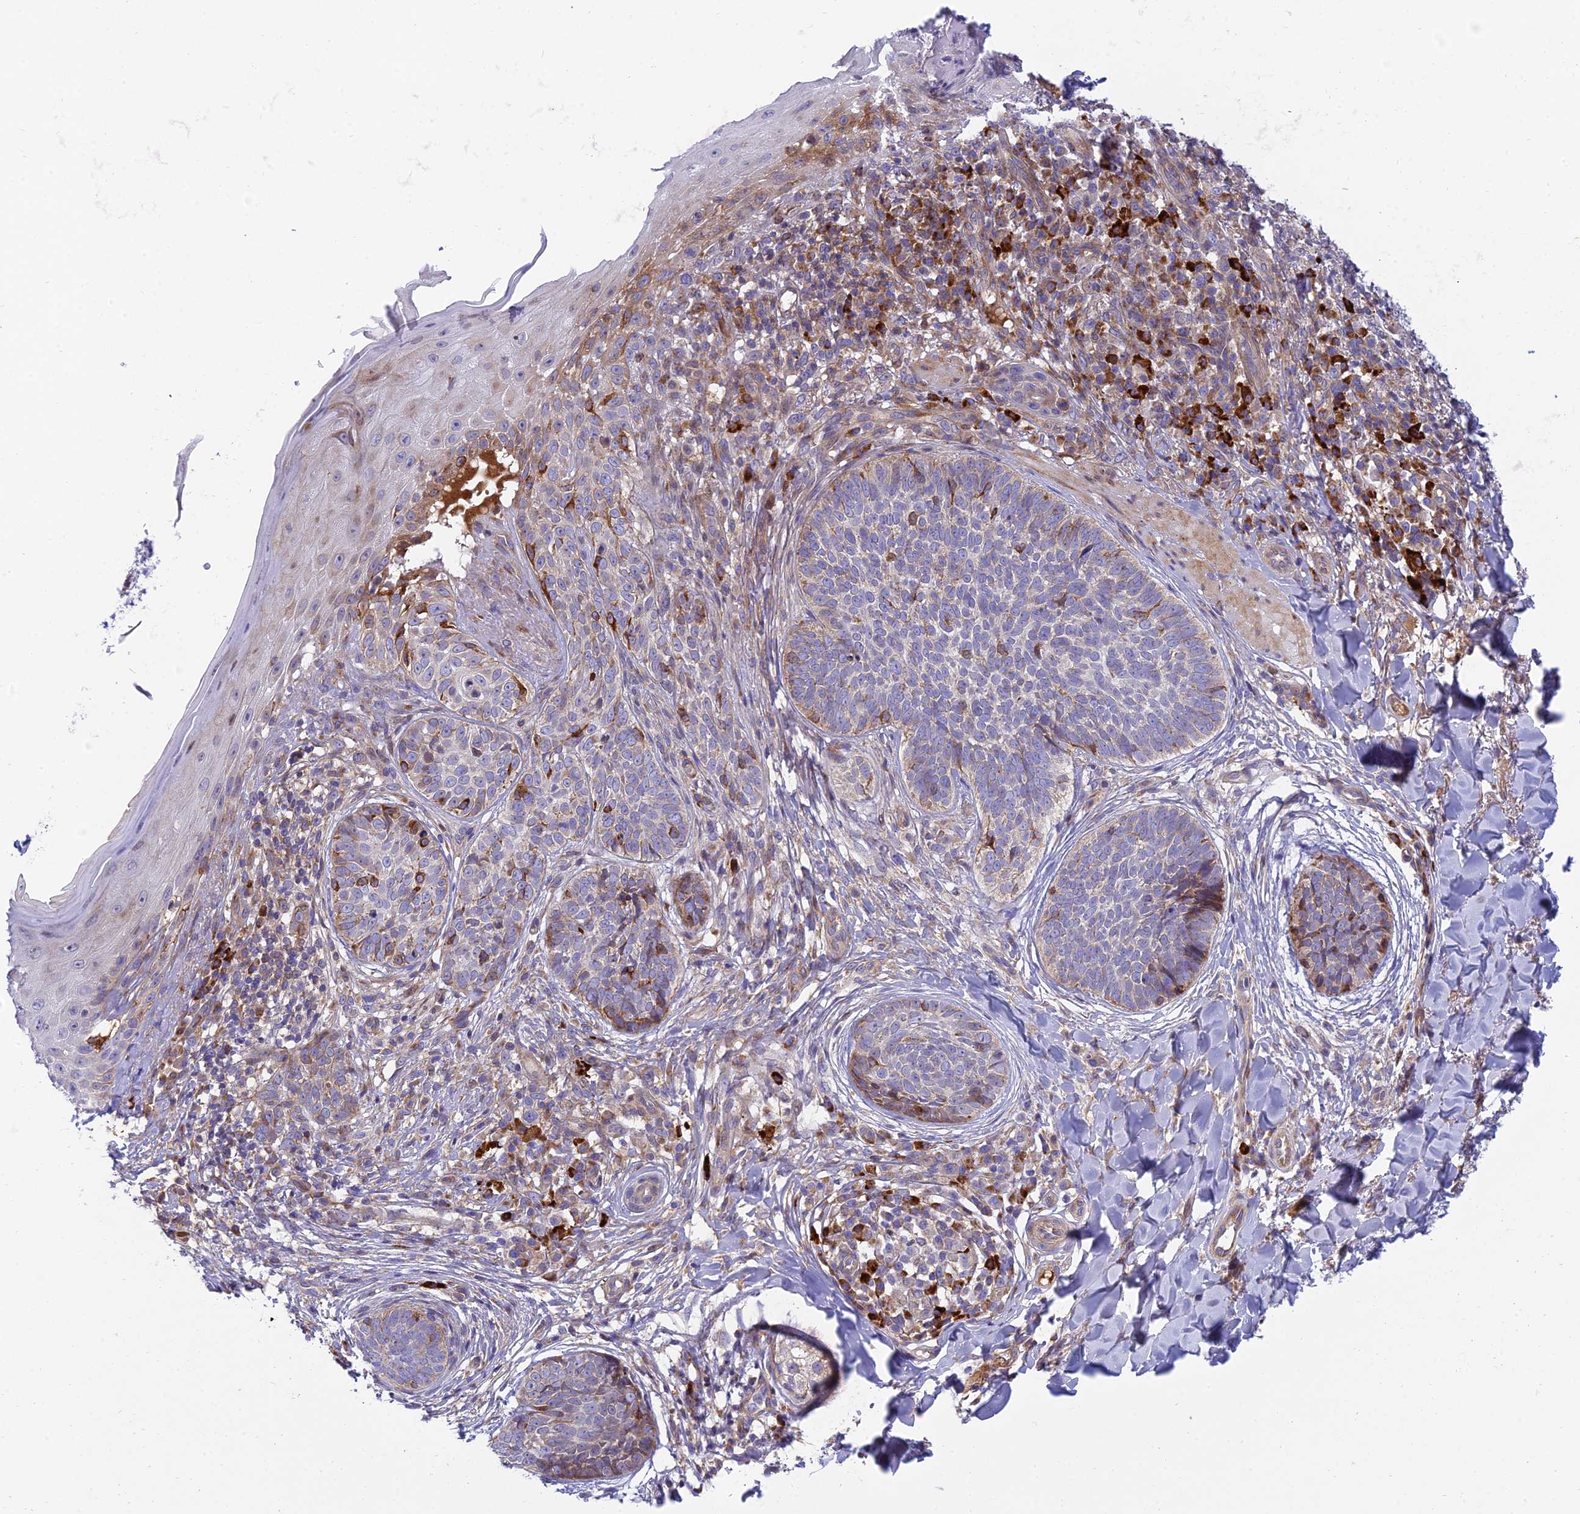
{"staining": {"intensity": "moderate", "quantity": "<25%", "location": "cytoplasmic/membranous"}, "tissue": "skin cancer", "cell_type": "Tumor cells", "image_type": "cancer", "snomed": [{"axis": "morphology", "description": "Basal cell carcinoma"}, {"axis": "topography", "description": "Skin"}], "caption": "Tumor cells display low levels of moderate cytoplasmic/membranous staining in approximately <25% of cells in basal cell carcinoma (skin).", "gene": "CLCN7", "patient": {"sex": "female", "age": 61}}